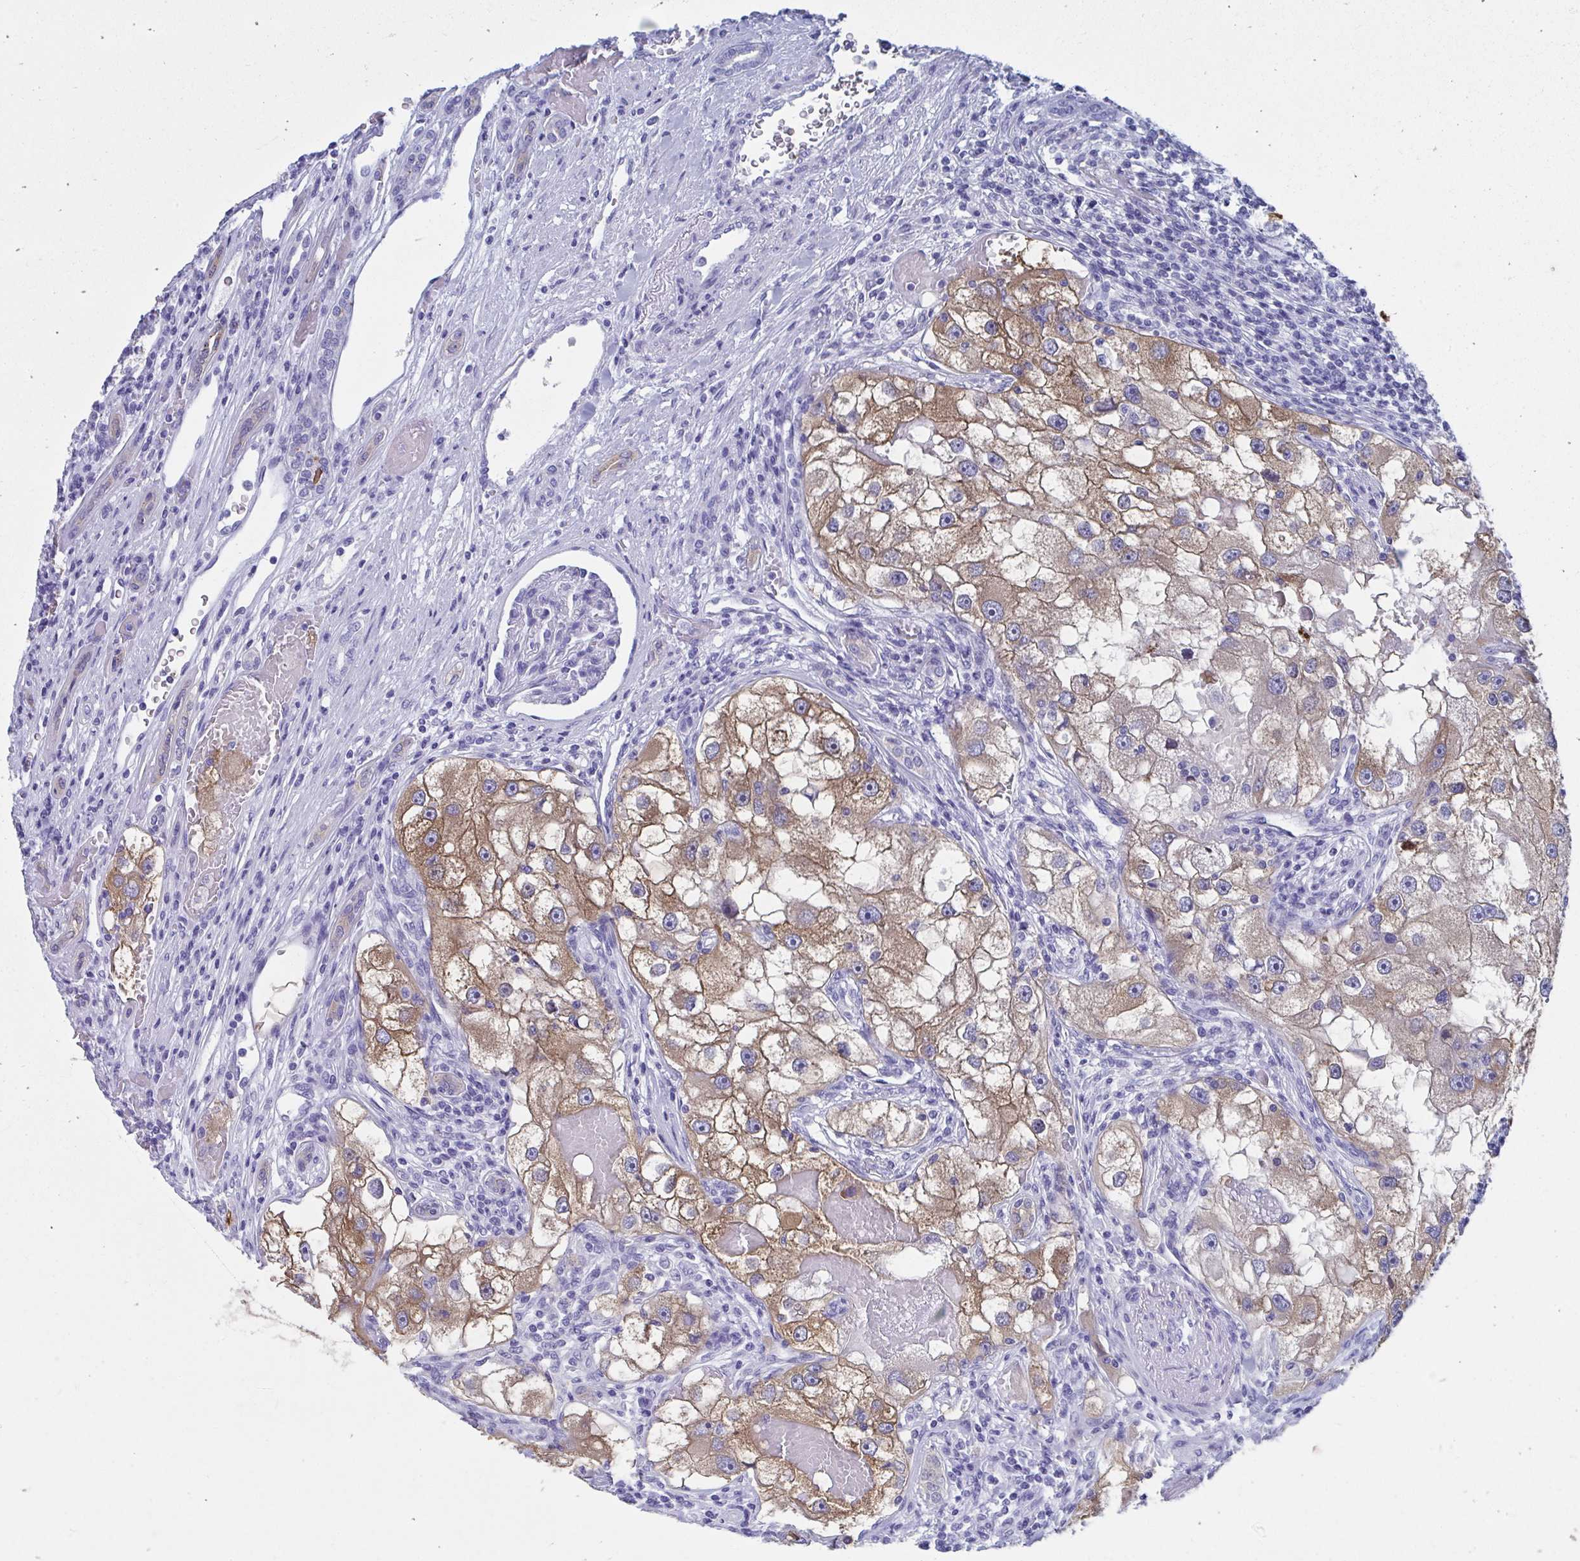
{"staining": {"intensity": "moderate", "quantity": ">75%", "location": "cytoplasmic/membranous"}, "tissue": "renal cancer", "cell_type": "Tumor cells", "image_type": "cancer", "snomed": [{"axis": "morphology", "description": "Adenocarcinoma, NOS"}, {"axis": "topography", "description": "Kidney"}], "caption": "About >75% of tumor cells in human adenocarcinoma (renal) exhibit moderate cytoplasmic/membranous protein positivity as visualized by brown immunohistochemical staining.", "gene": "HGD", "patient": {"sex": "male", "age": 63}}